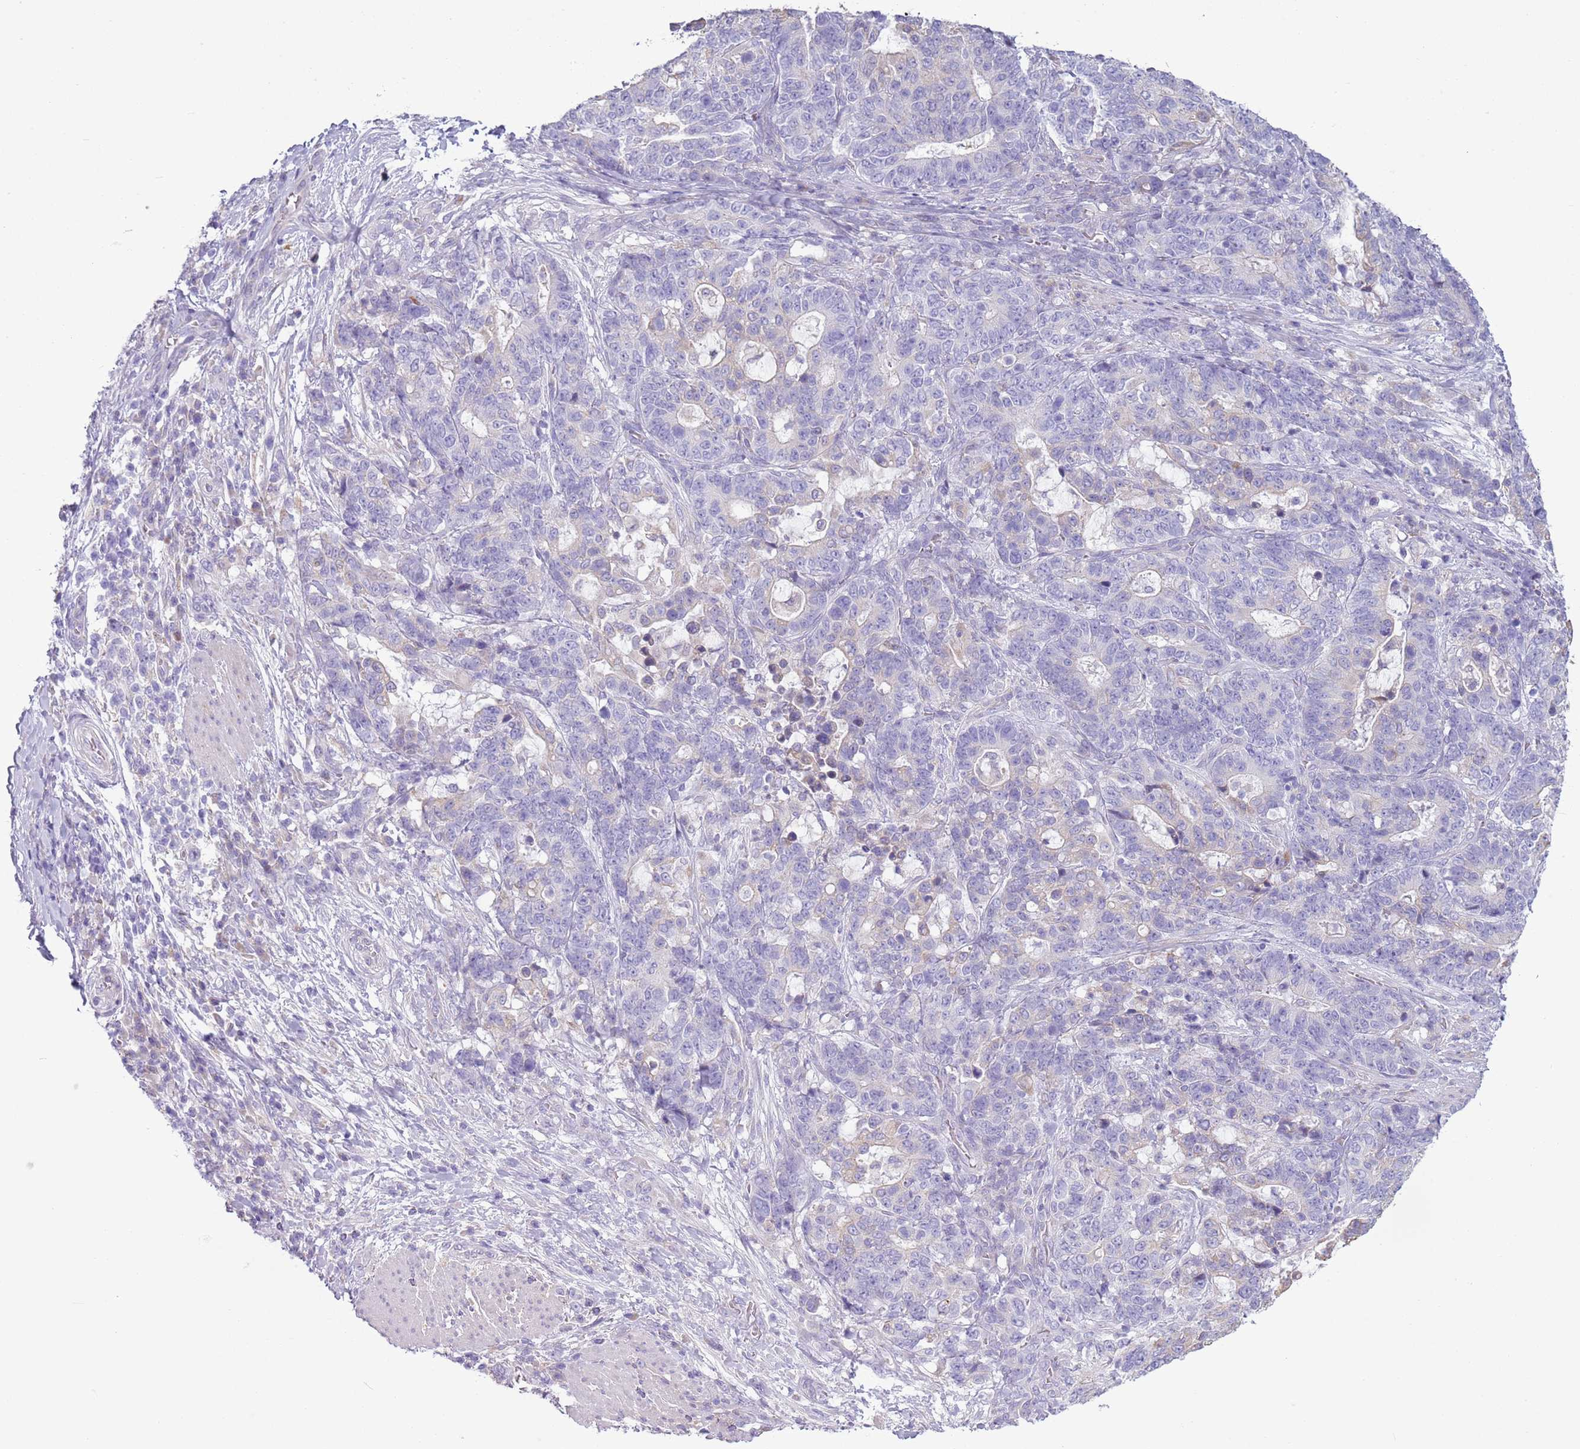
{"staining": {"intensity": "negative", "quantity": "none", "location": "none"}, "tissue": "stomach cancer", "cell_type": "Tumor cells", "image_type": "cancer", "snomed": [{"axis": "morphology", "description": "Normal tissue, NOS"}, {"axis": "morphology", "description": "Adenocarcinoma, NOS"}, {"axis": "topography", "description": "Stomach"}], "caption": "The photomicrograph shows no staining of tumor cells in stomach cancer (adenocarcinoma).", "gene": "OAF", "patient": {"sex": "female", "age": 64}}